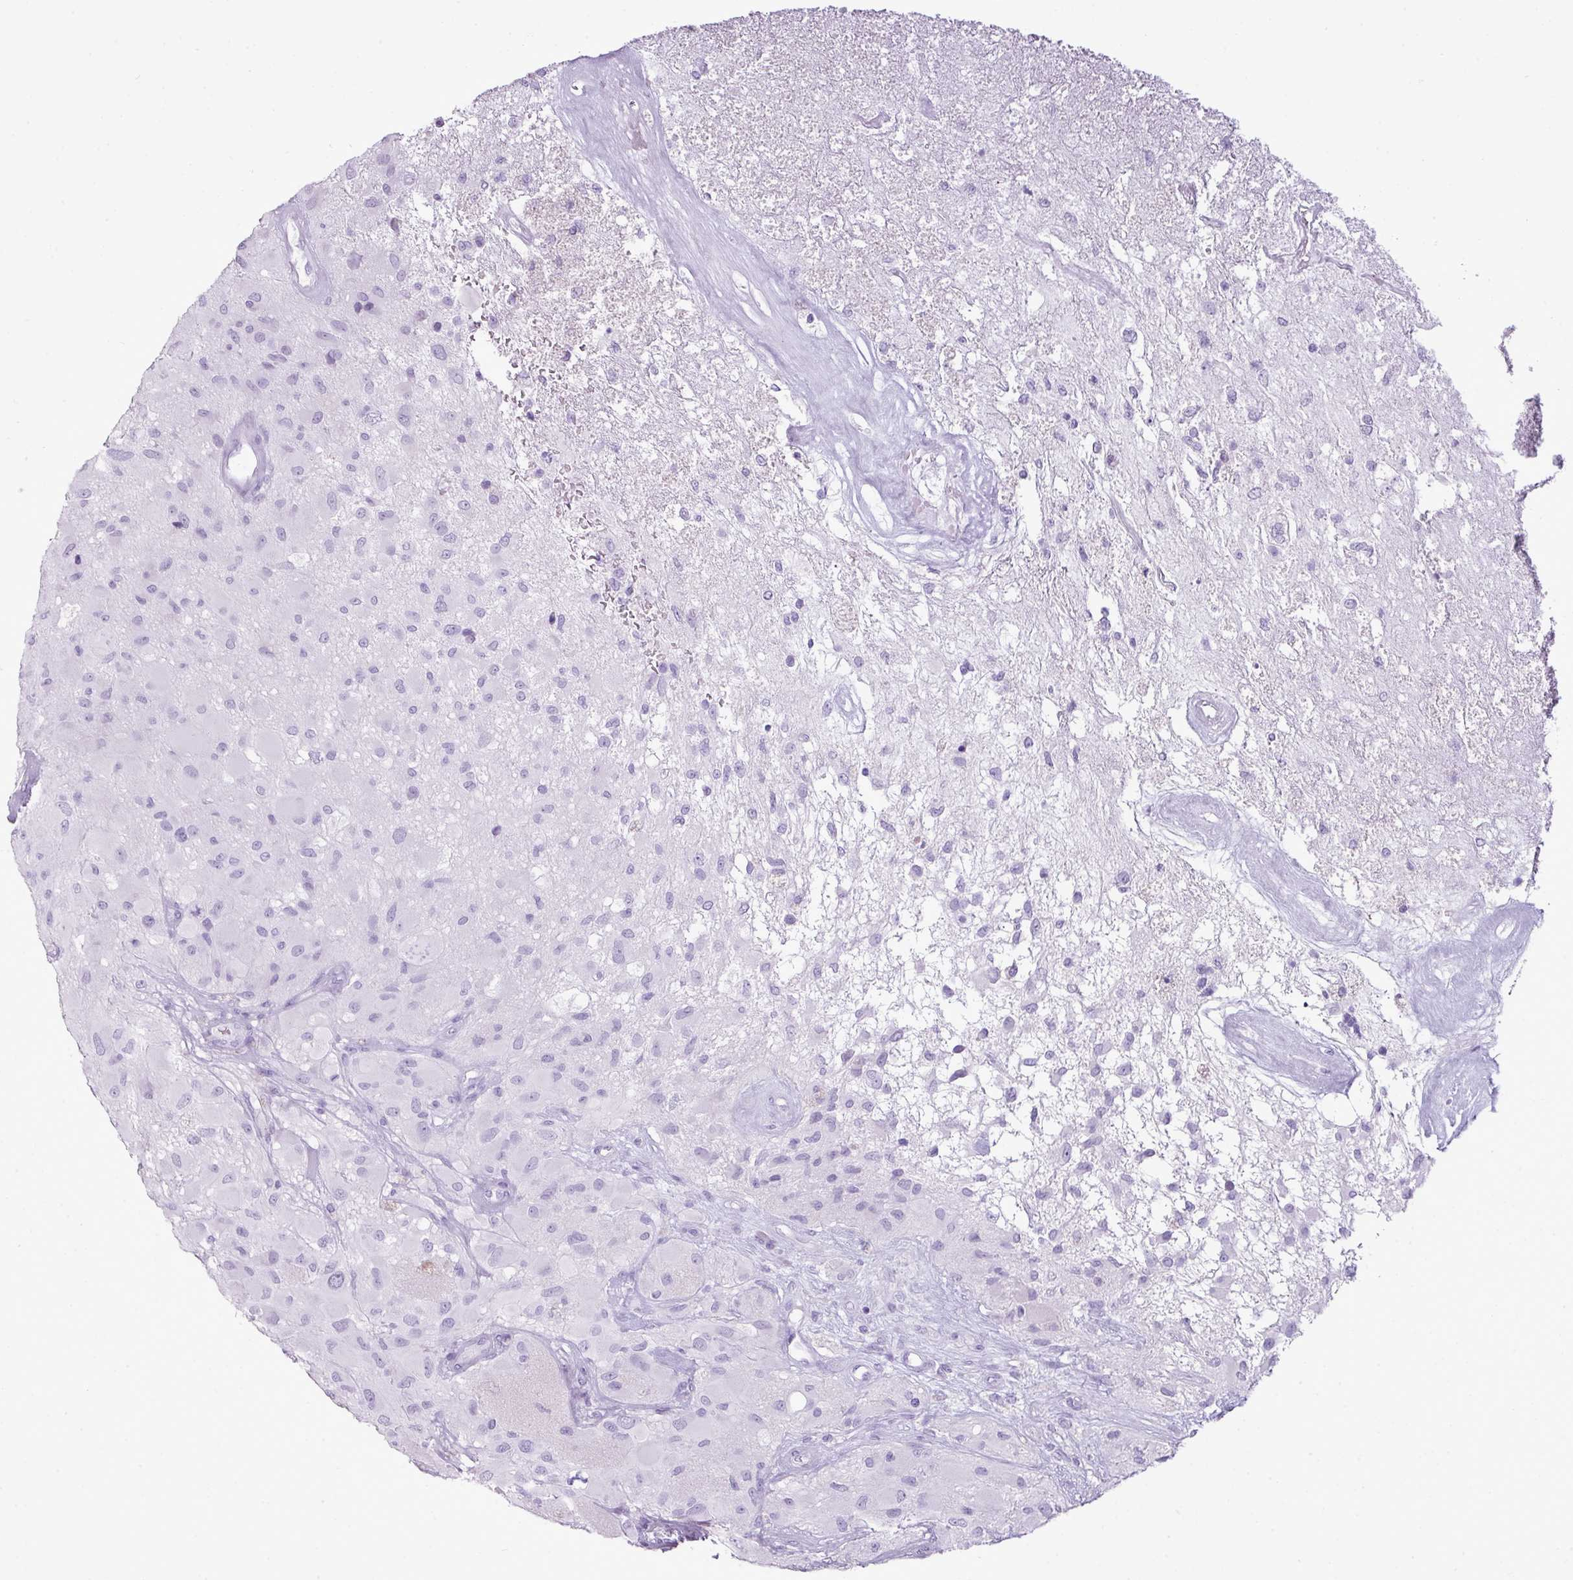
{"staining": {"intensity": "negative", "quantity": "none", "location": "none"}, "tissue": "glioma", "cell_type": "Tumor cells", "image_type": "cancer", "snomed": [{"axis": "morphology", "description": "Glioma, malignant, High grade"}, {"axis": "topography", "description": "Brain"}], "caption": "This is a micrograph of IHC staining of glioma, which shows no staining in tumor cells.", "gene": "RBMXL2", "patient": {"sex": "female", "age": 67}}